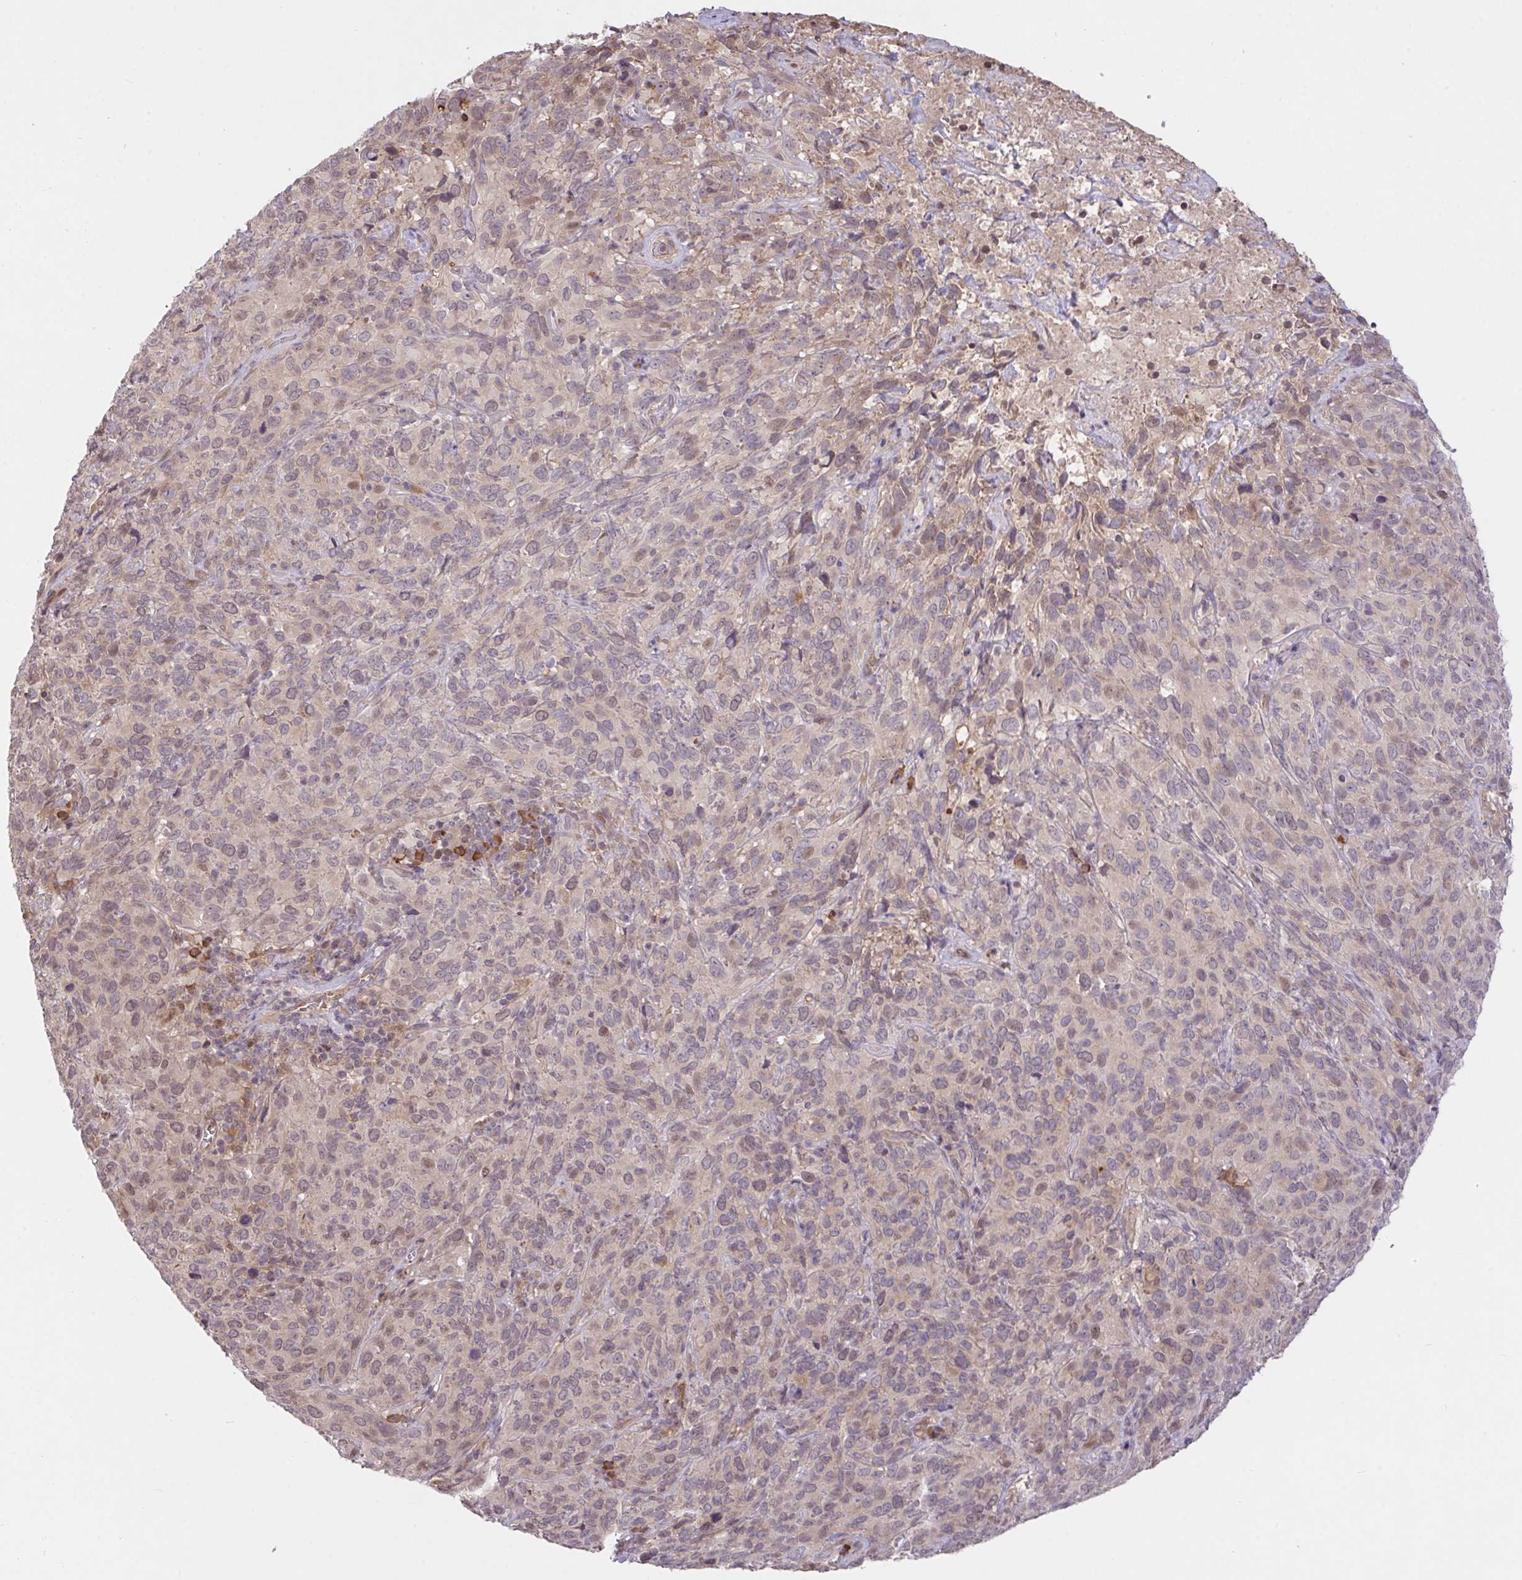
{"staining": {"intensity": "negative", "quantity": "none", "location": "none"}, "tissue": "cervical cancer", "cell_type": "Tumor cells", "image_type": "cancer", "snomed": [{"axis": "morphology", "description": "Squamous cell carcinoma, NOS"}, {"axis": "topography", "description": "Cervix"}], "caption": "Micrograph shows no significant protein expression in tumor cells of cervical cancer. (DAB immunohistochemistry (IHC) visualized using brightfield microscopy, high magnification).", "gene": "FCER1A", "patient": {"sex": "female", "age": 51}}